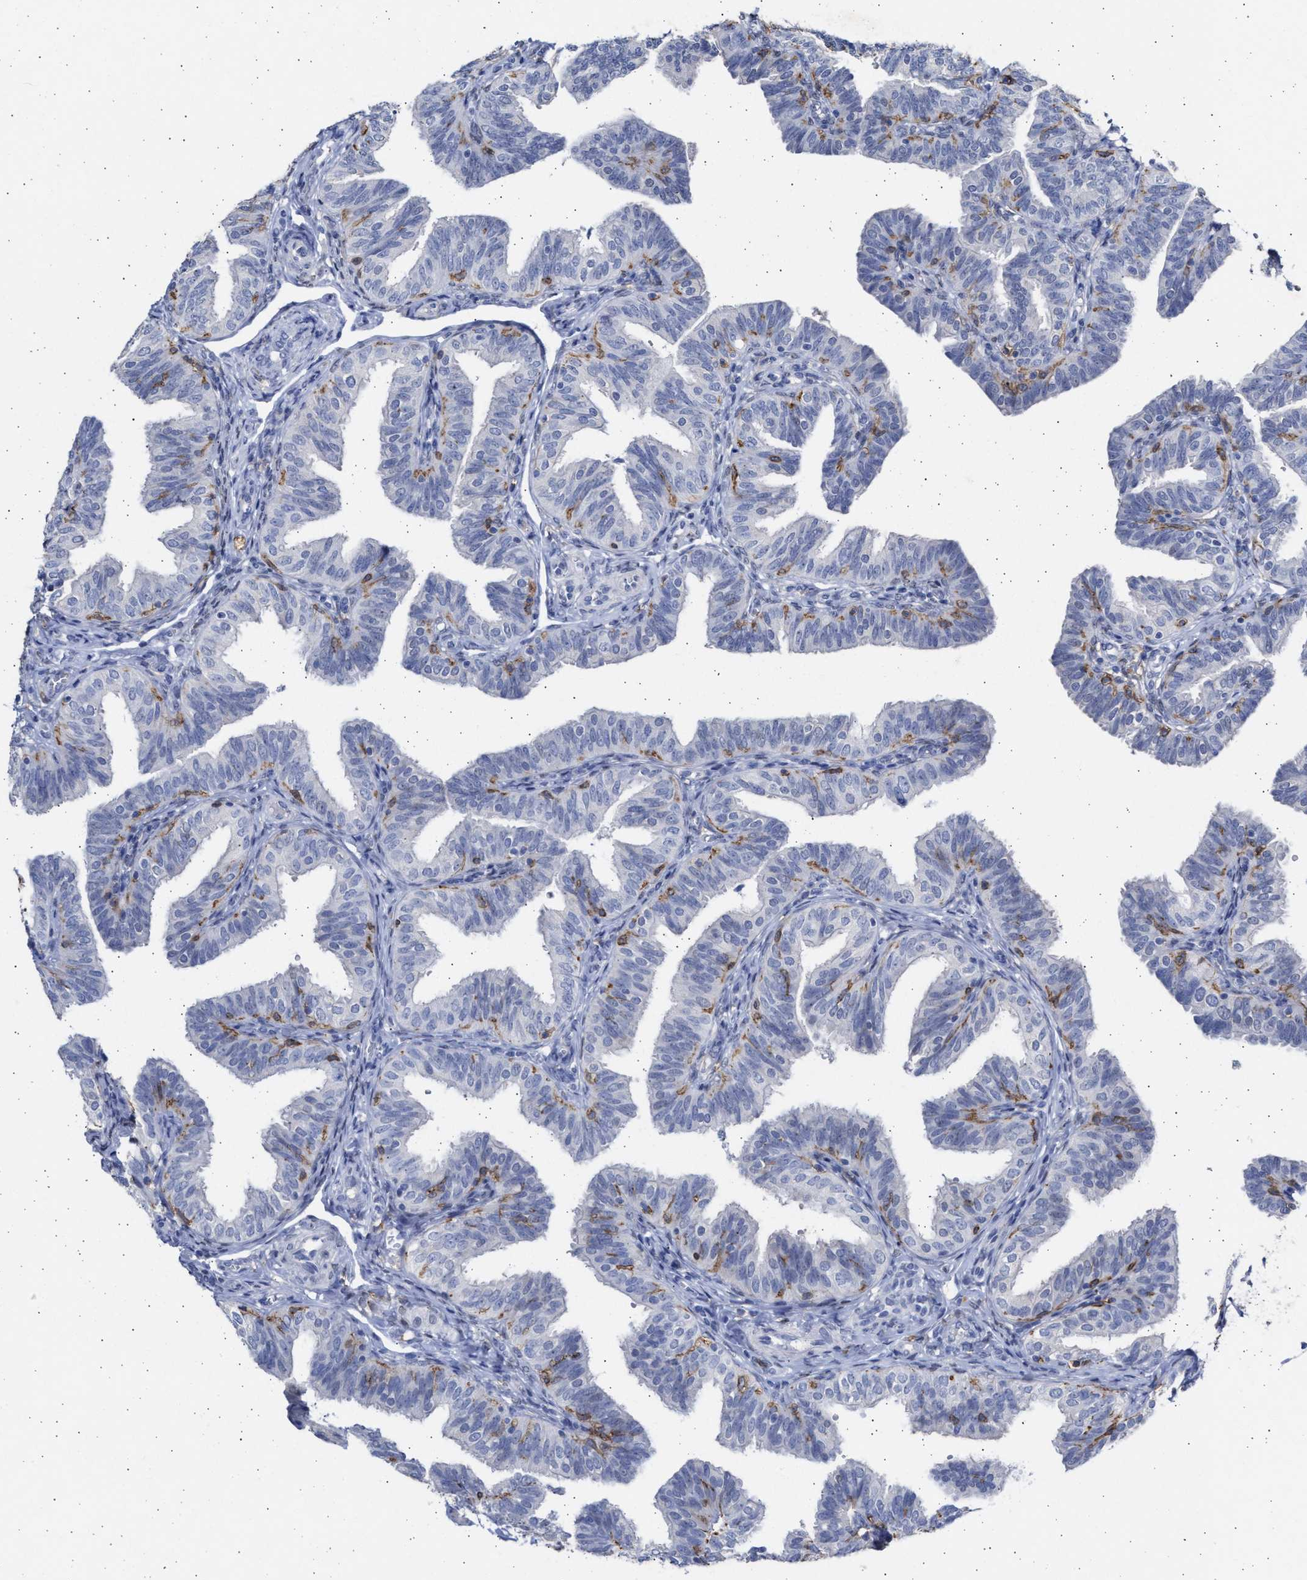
{"staining": {"intensity": "negative", "quantity": "none", "location": "none"}, "tissue": "fallopian tube", "cell_type": "Glandular cells", "image_type": "normal", "snomed": [{"axis": "morphology", "description": "Normal tissue, NOS"}, {"axis": "topography", "description": "Fallopian tube"}], "caption": "High power microscopy histopathology image of an immunohistochemistry (IHC) histopathology image of benign fallopian tube, revealing no significant expression in glandular cells.", "gene": "FCER1A", "patient": {"sex": "female", "age": 35}}